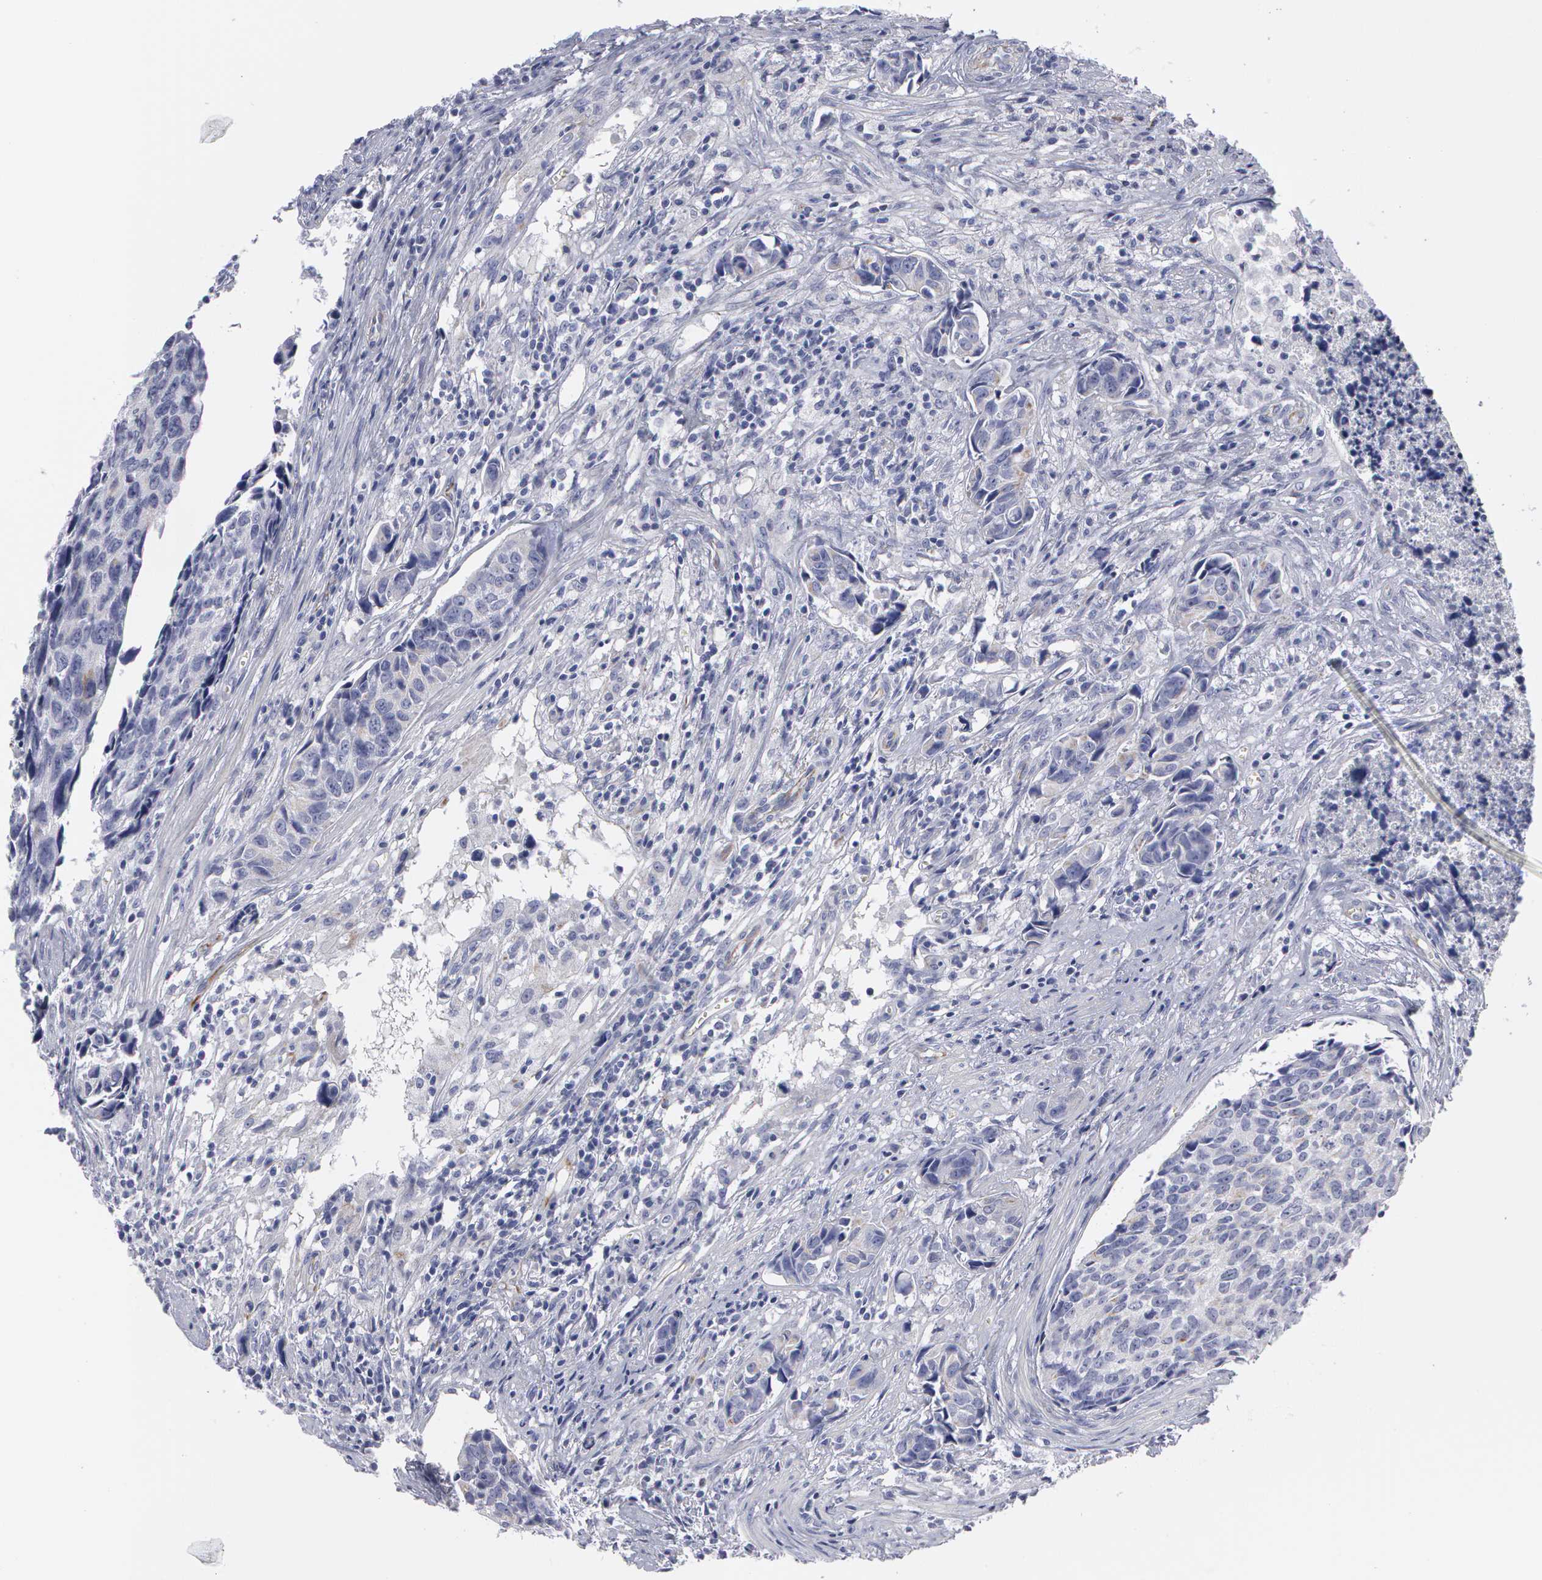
{"staining": {"intensity": "negative", "quantity": "none", "location": "none"}, "tissue": "urothelial cancer", "cell_type": "Tumor cells", "image_type": "cancer", "snomed": [{"axis": "morphology", "description": "Urothelial carcinoma, High grade"}, {"axis": "topography", "description": "Urinary bladder"}], "caption": "Tumor cells are negative for brown protein staining in urothelial cancer. (DAB (3,3'-diaminobenzidine) immunohistochemistry visualized using brightfield microscopy, high magnification).", "gene": "SMC1B", "patient": {"sex": "male", "age": 81}}